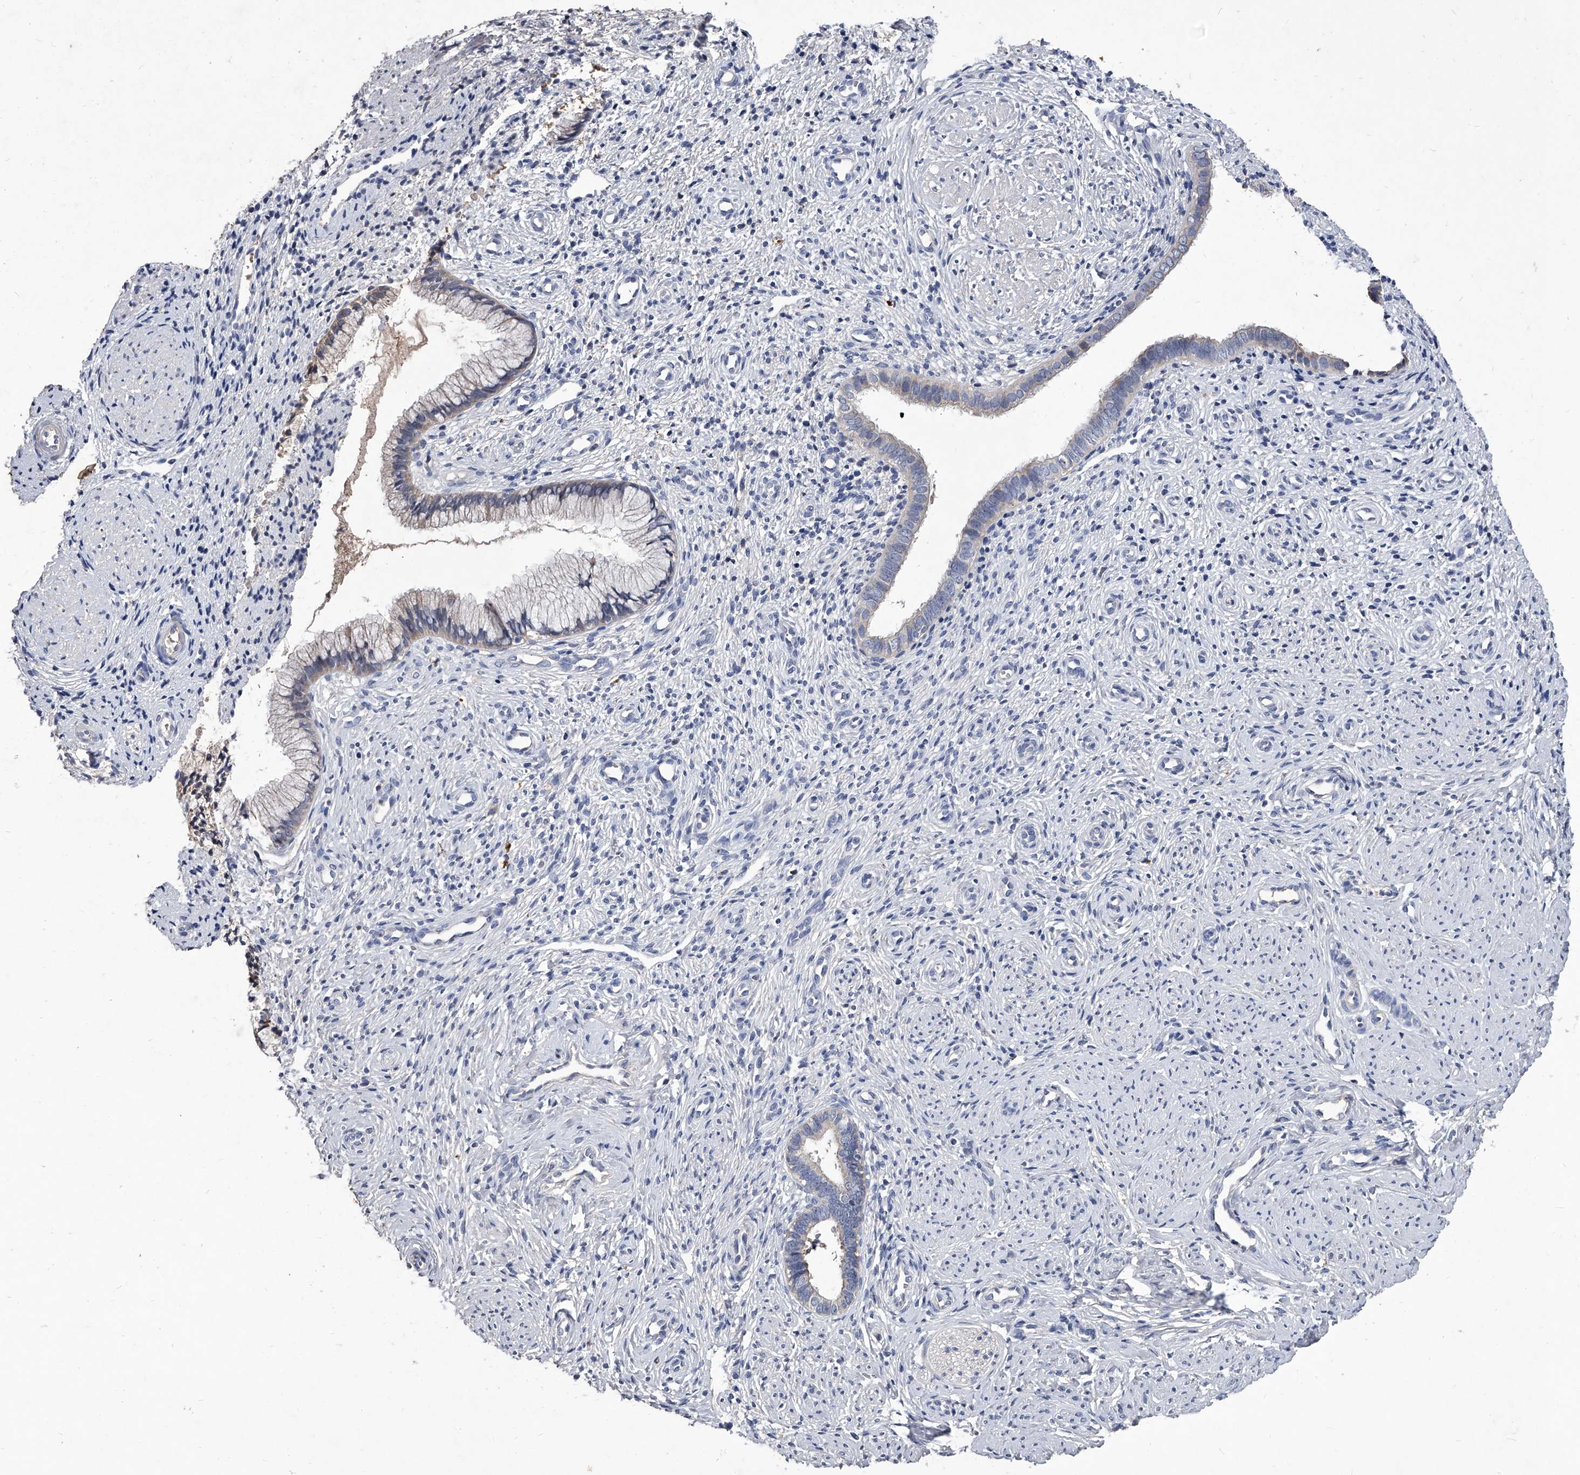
{"staining": {"intensity": "negative", "quantity": "none", "location": "none"}, "tissue": "cervix", "cell_type": "Glandular cells", "image_type": "normal", "snomed": [{"axis": "morphology", "description": "Normal tissue, NOS"}, {"axis": "topography", "description": "Cervix"}], "caption": "Histopathology image shows no significant protein expression in glandular cells of normal cervix.", "gene": "C5", "patient": {"sex": "female", "age": 27}}